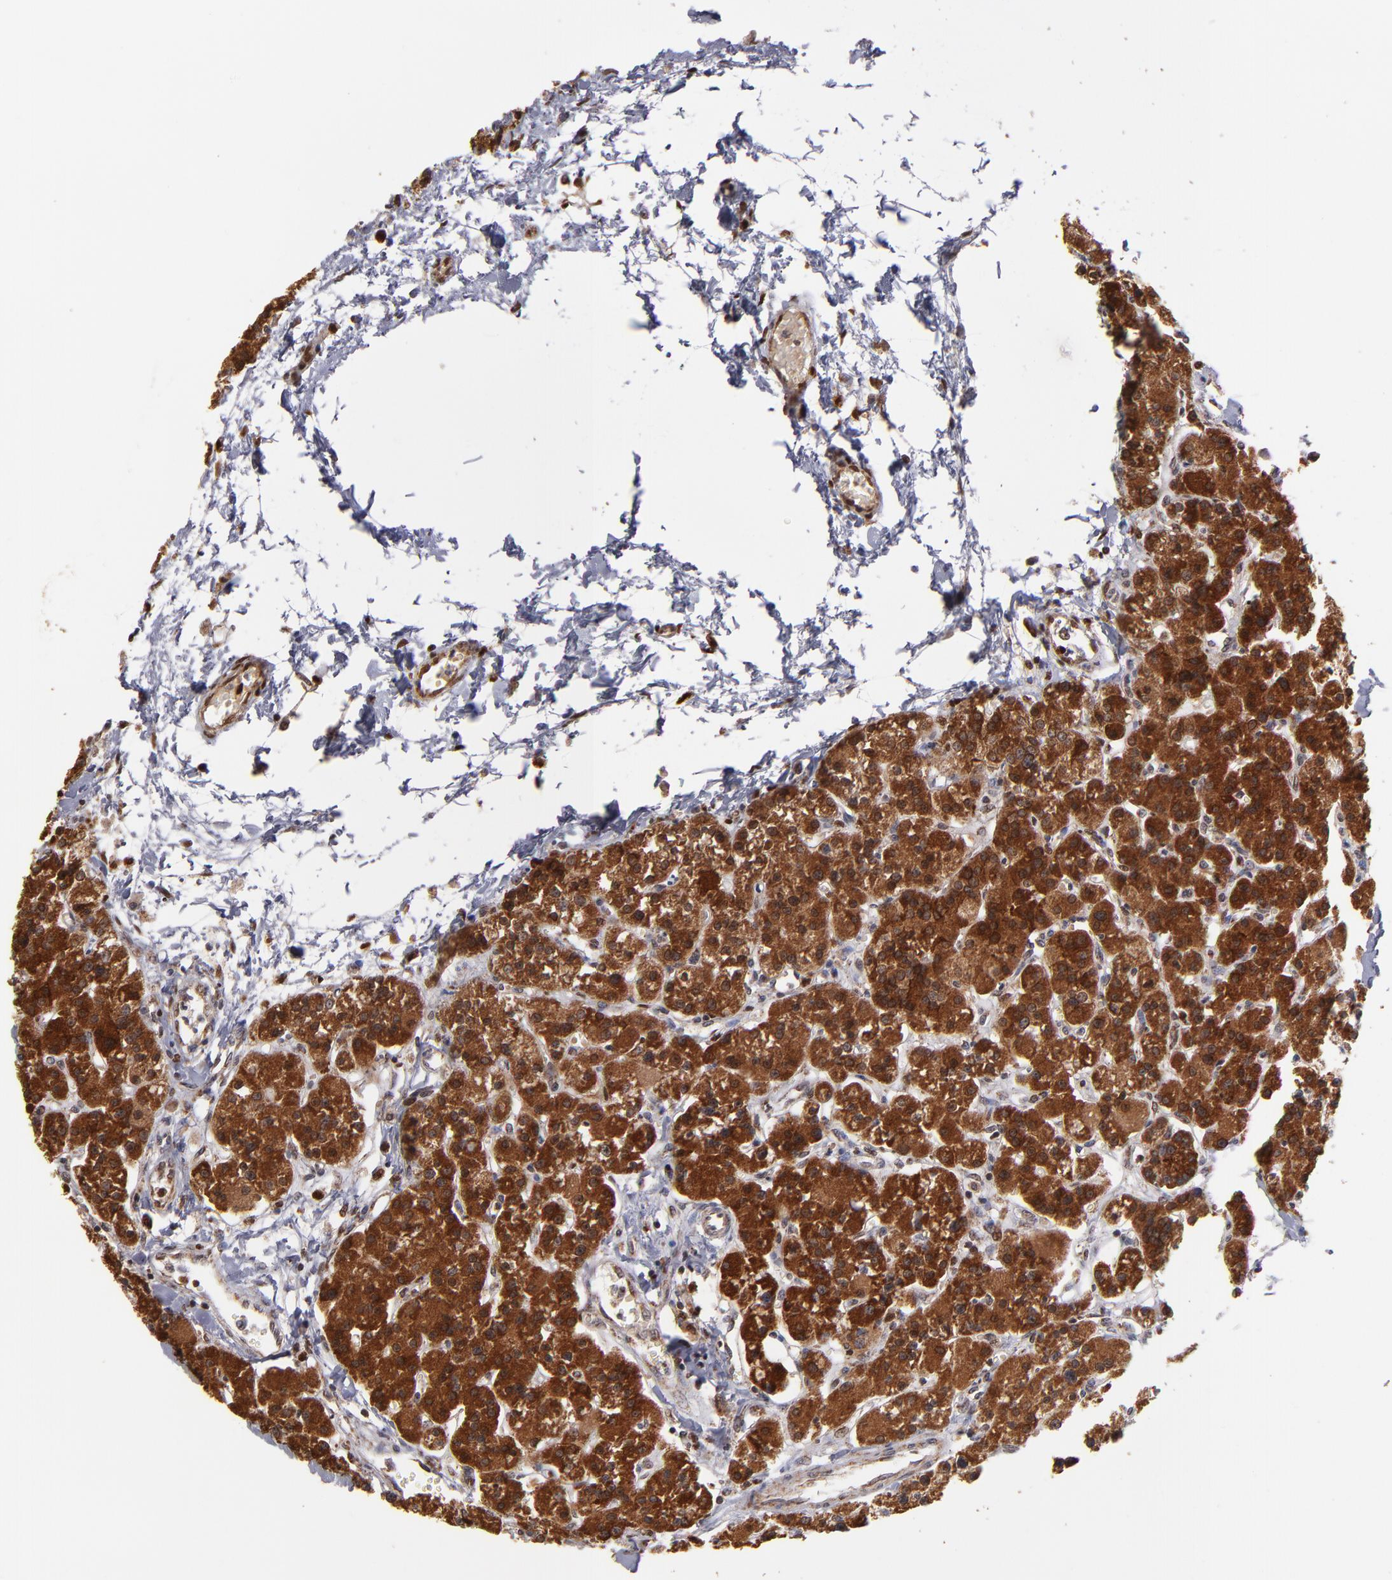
{"staining": {"intensity": "strong", "quantity": ">75%", "location": "cytoplasmic/membranous"}, "tissue": "parathyroid gland", "cell_type": "Glandular cells", "image_type": "normal", "snomed": [{"axis": "morphology", "description": "Normal tissue, NOS"}, {"axis": "topography", "description": "Parathyroid gland"}], "caption": "The micrograph reveals a brown stain indicating the presence of a protein in the cytoplasmic/membranous of glandular cells in parathyroid gland. The protein of interest is stained brown, and the nuclei are stained in blue (DAB (3,3'-diaminobenzidine) IHC with brightfield microscopy, high magnification).", "gene": "TOP1MT", "patient": {"sex": "female", "age": 58}}